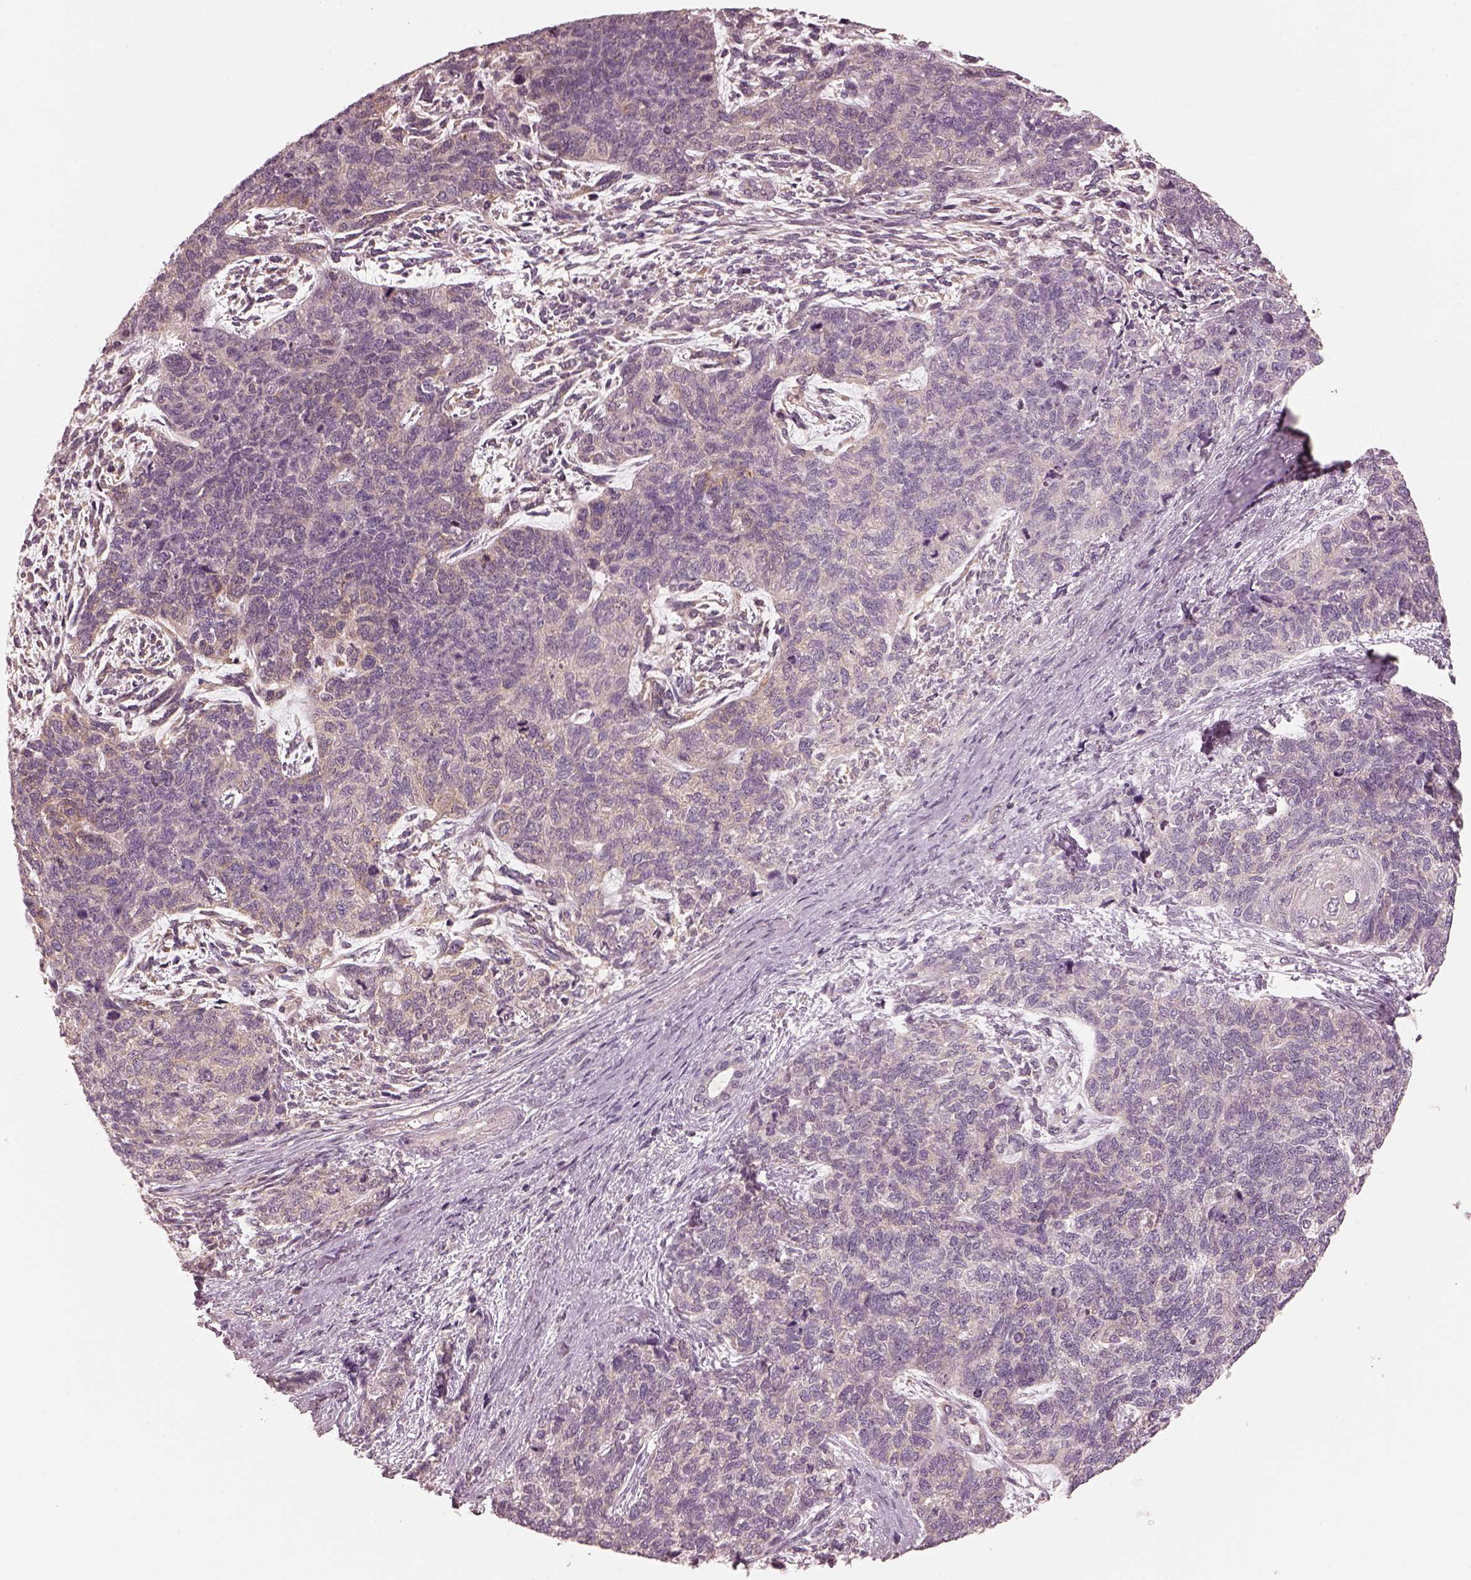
{"staining": {"intensity": "negative", "quantity": "none", "location": "none"}, "tissue": "cervical cancer", "cell_type": "Tumor cells", "image_type": "cancer", "snomed": [{"axis": "morphology", "description": "Squamous cell carcinoma, NOS"}, {"axis": "topography", "description": "Cervix"}], "caption": "There is no significant positivity in tumor cells of cervical cancer.", "gene": "PRKACG", "patient": {"sex": "female", "age": 63}}